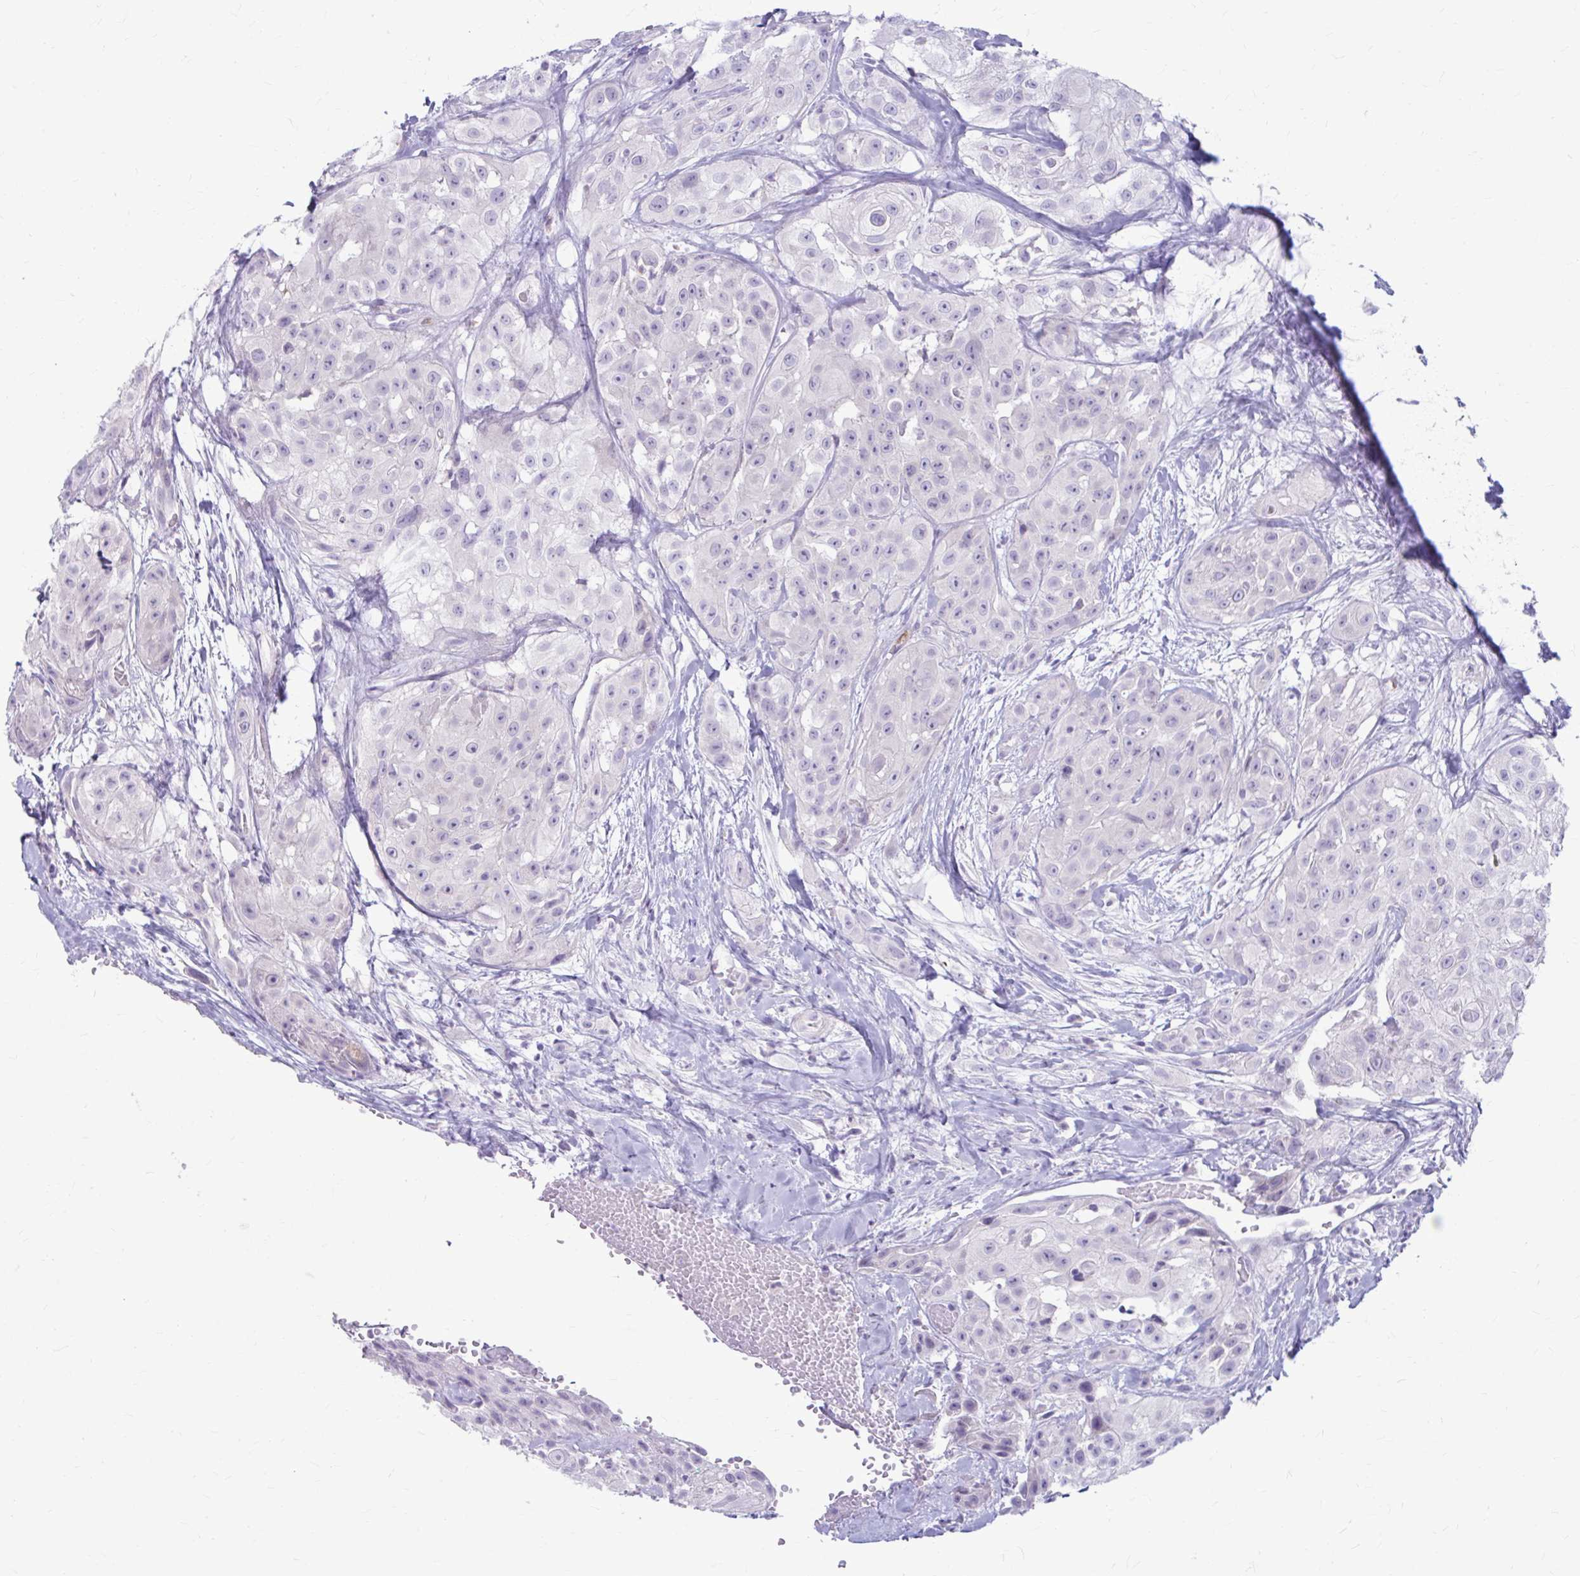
{"staining": {"intensity": "negative", "quantity": "none", "location": "none"}, "tissue": "head and neck cancer", "cell_type": "Tumor cells", "image_type": "cancer", "snomed": [{"axis": "morphology", "description": "Squamous cell carcinoma, NOS"}, {"axis": "topography", "description": "Head-Neck"}], "caption": "This is a photomicrograph of immunohistochemistry (IHC) staining of head and neck squamous cell carcinoma, which shows no staining in tumor cells.", "gene": "CHIA", "patient": {"sex": "male", "age": 83}}